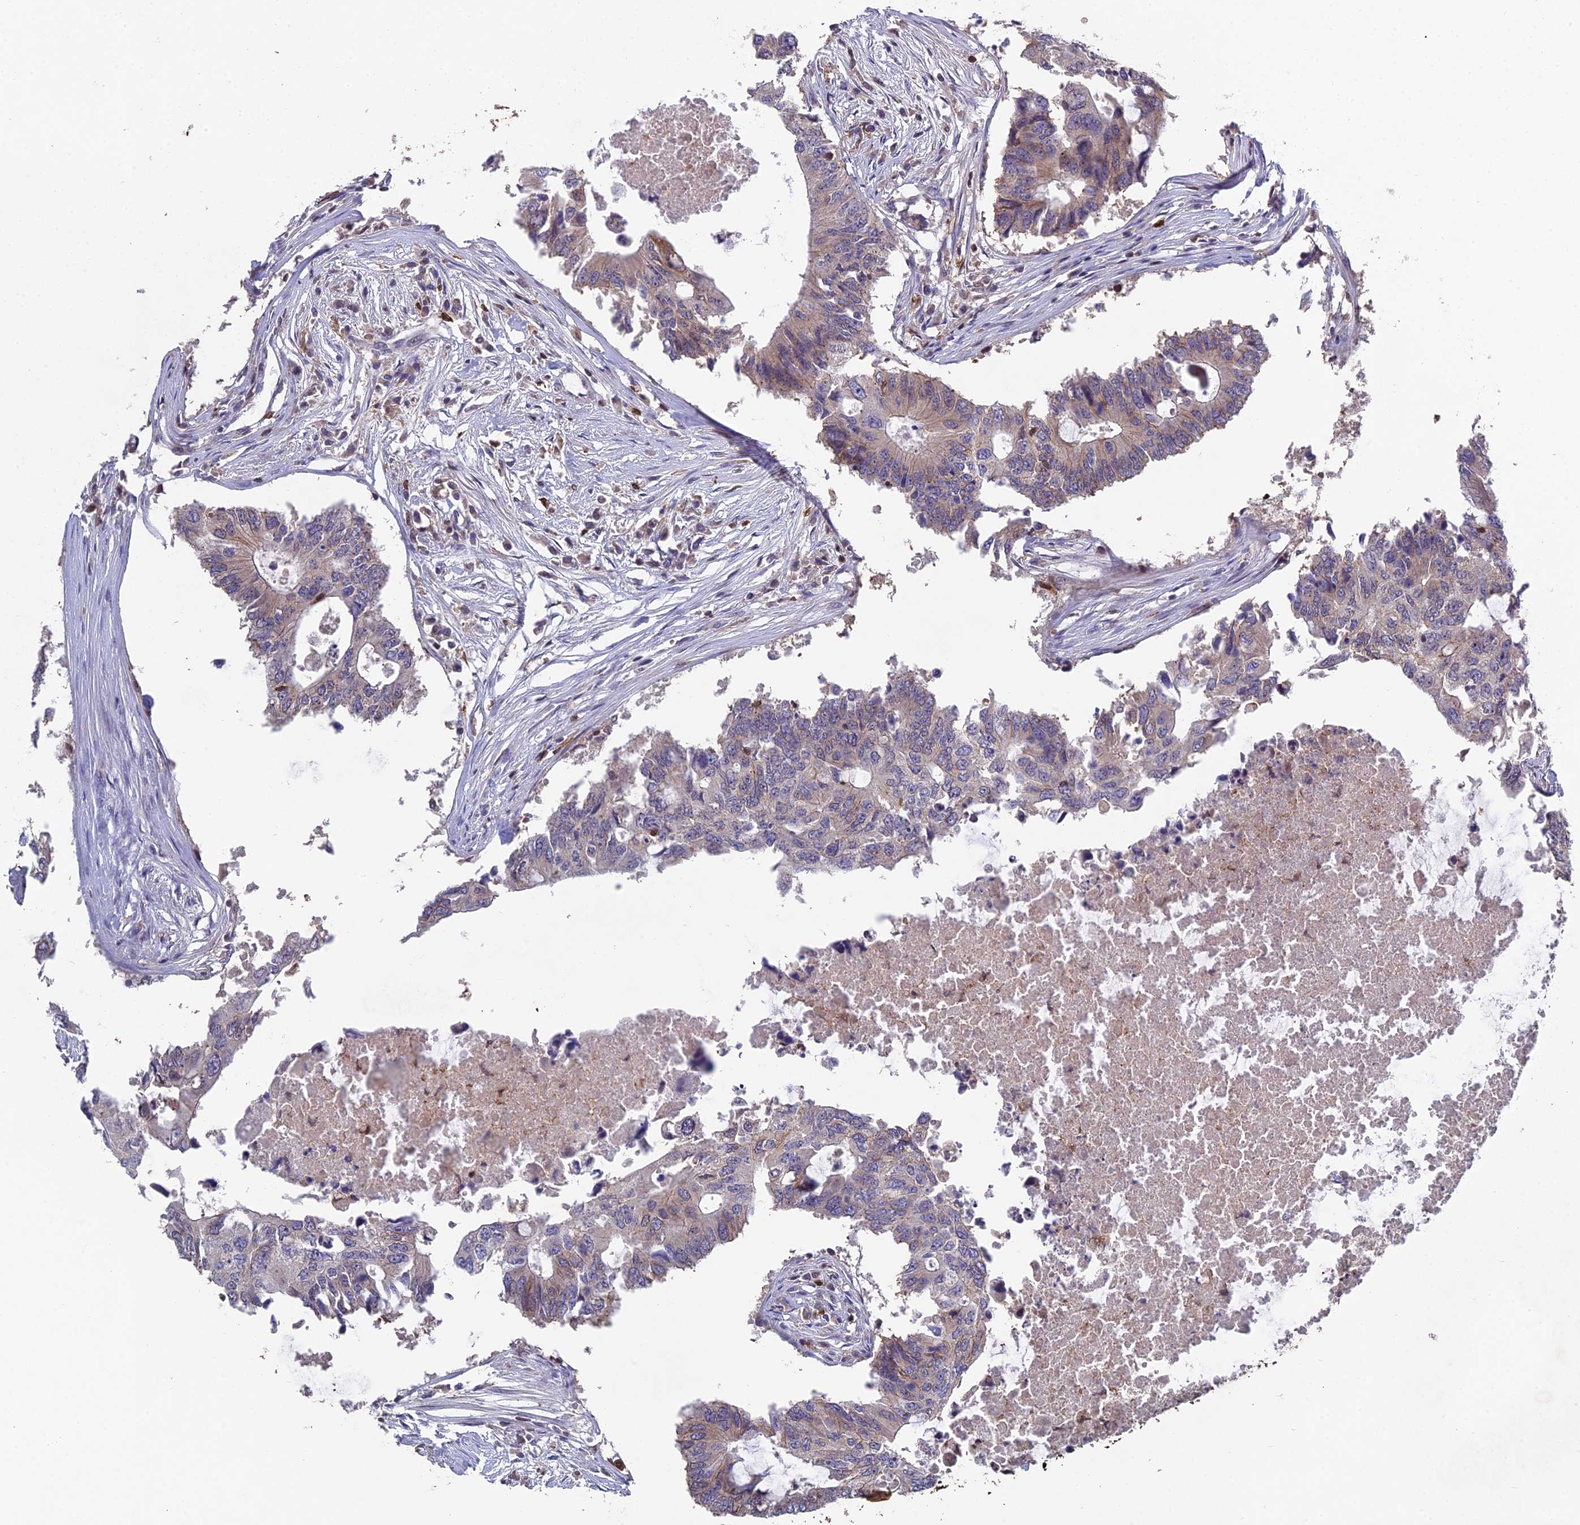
{"staining": {"intensity": "weak", "quantity": "<25%", "location": "cytoplasmic/membranous"}, "tissue": "colorectal cancer", "cell_type": "Tumor cells", "image_type": "cancer", "snomed": [{"axis": "morphology", "description": "Adenocarcinoma, NOS"}, {"axis": "topography", "description": "Colon"}], "caption": "A photomicrograph of colorectal adenocarcinoma stained for a protein shows no brown staining in tumor cells.", "gene": "GALK2", "patient": {"sex": "male", "age": 71}}